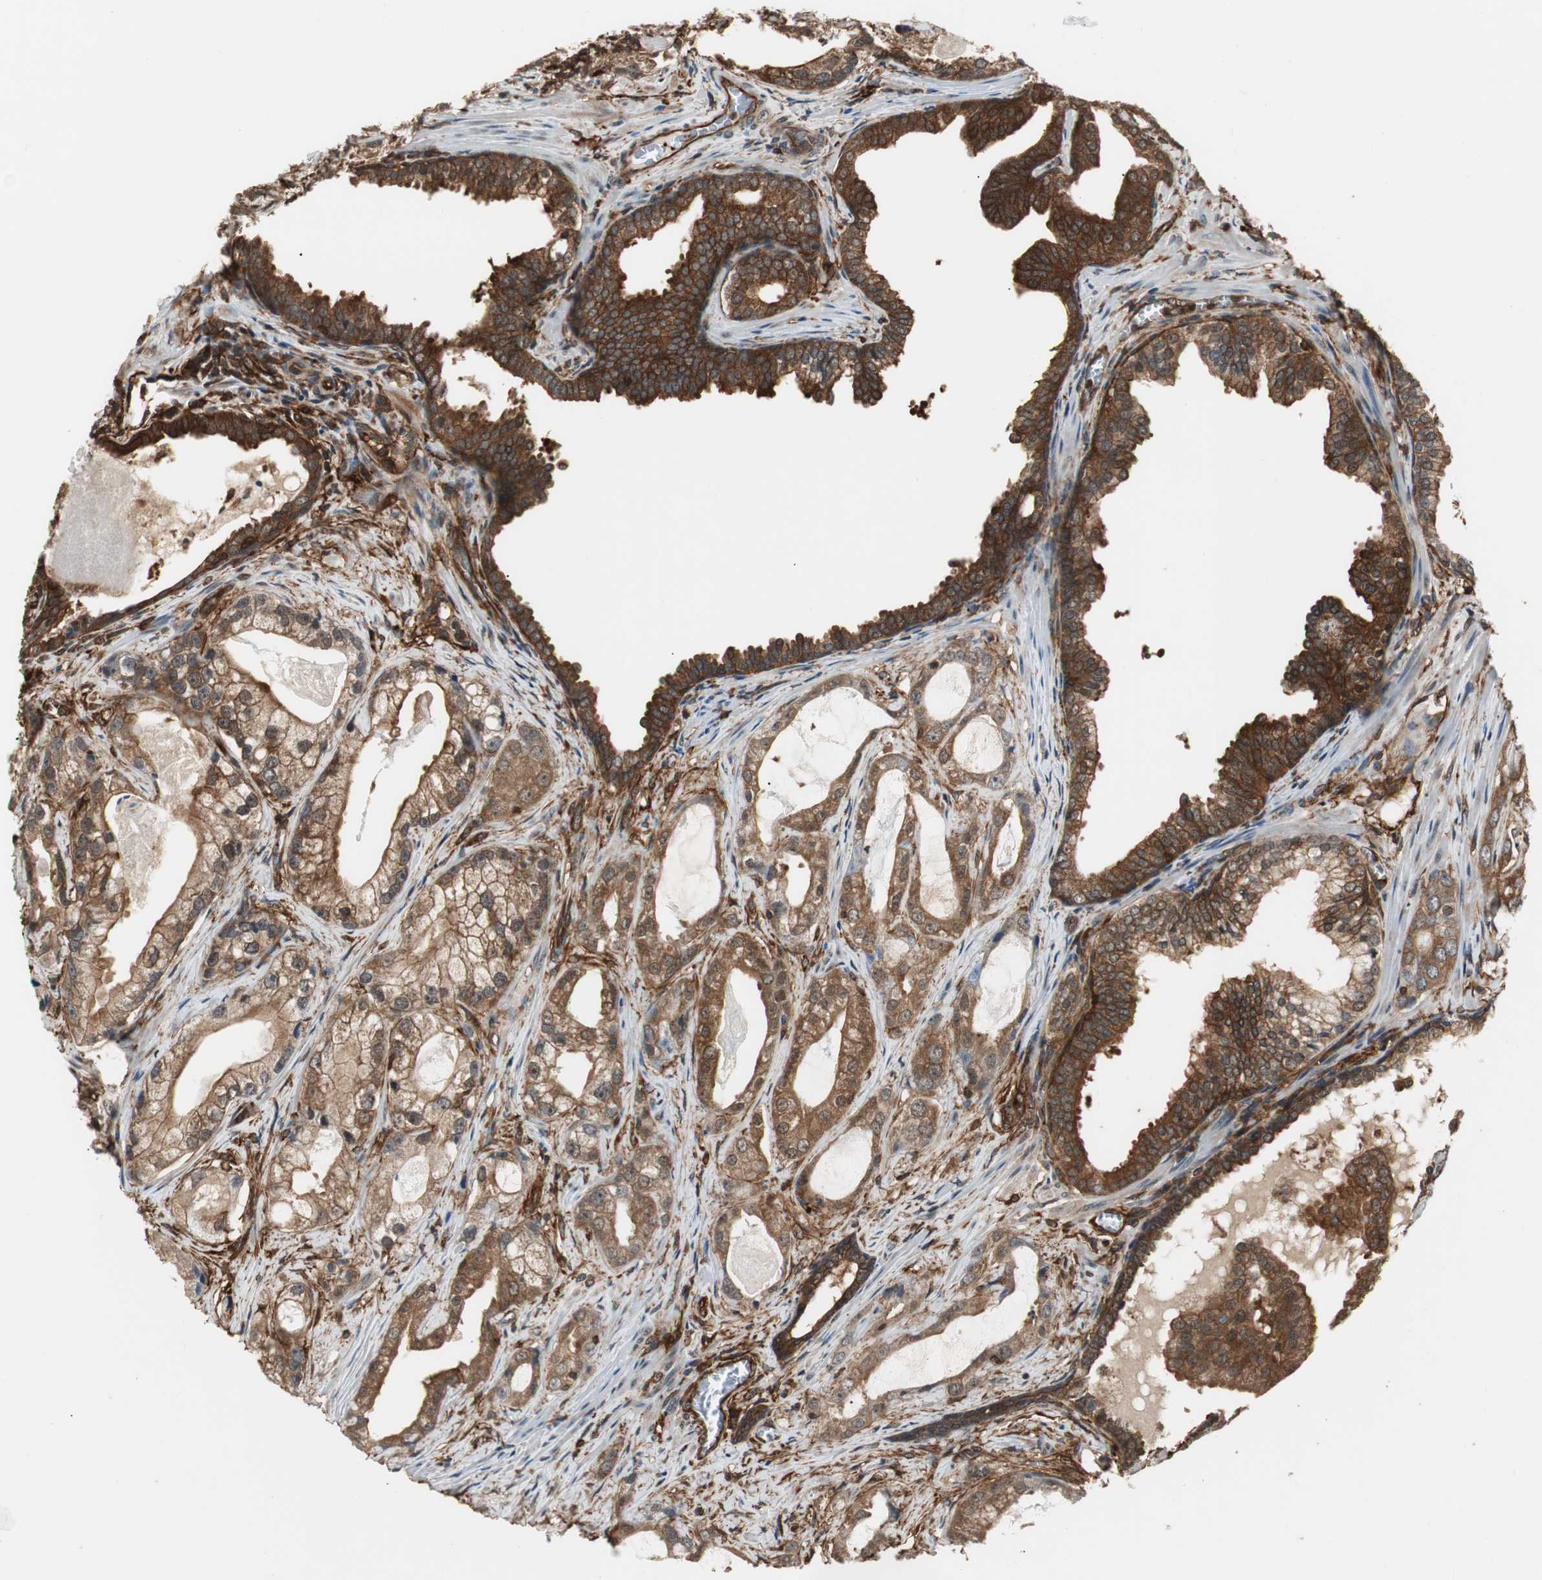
{"staining": {"intensity": "moderate", "quantity": ">75%", "location": "cytoplasmic/membranous"}, "tissue": "prostate cancer", "cell_type": "Tumor cells", "image_type": "cancer", "snomed": [{"axis": "morphology", "description": "Adenocarcinoma, Low grade"}, {"axis": "topography", "description": "Prostate"}], "caption": "Brown immunohistochemical staining in human prostate cancer demonstrates moderate cytoplasmic/membranous staining in approximately >75% of tumor cells. The staining was performed using DAB (3,3'-diaminobenzidine), with brown indicating positive protein expression. Nuclei are stained blue with hematoxylin.", "gene": "PTPN11", "patient": {"sex": "male", "age": 59}}